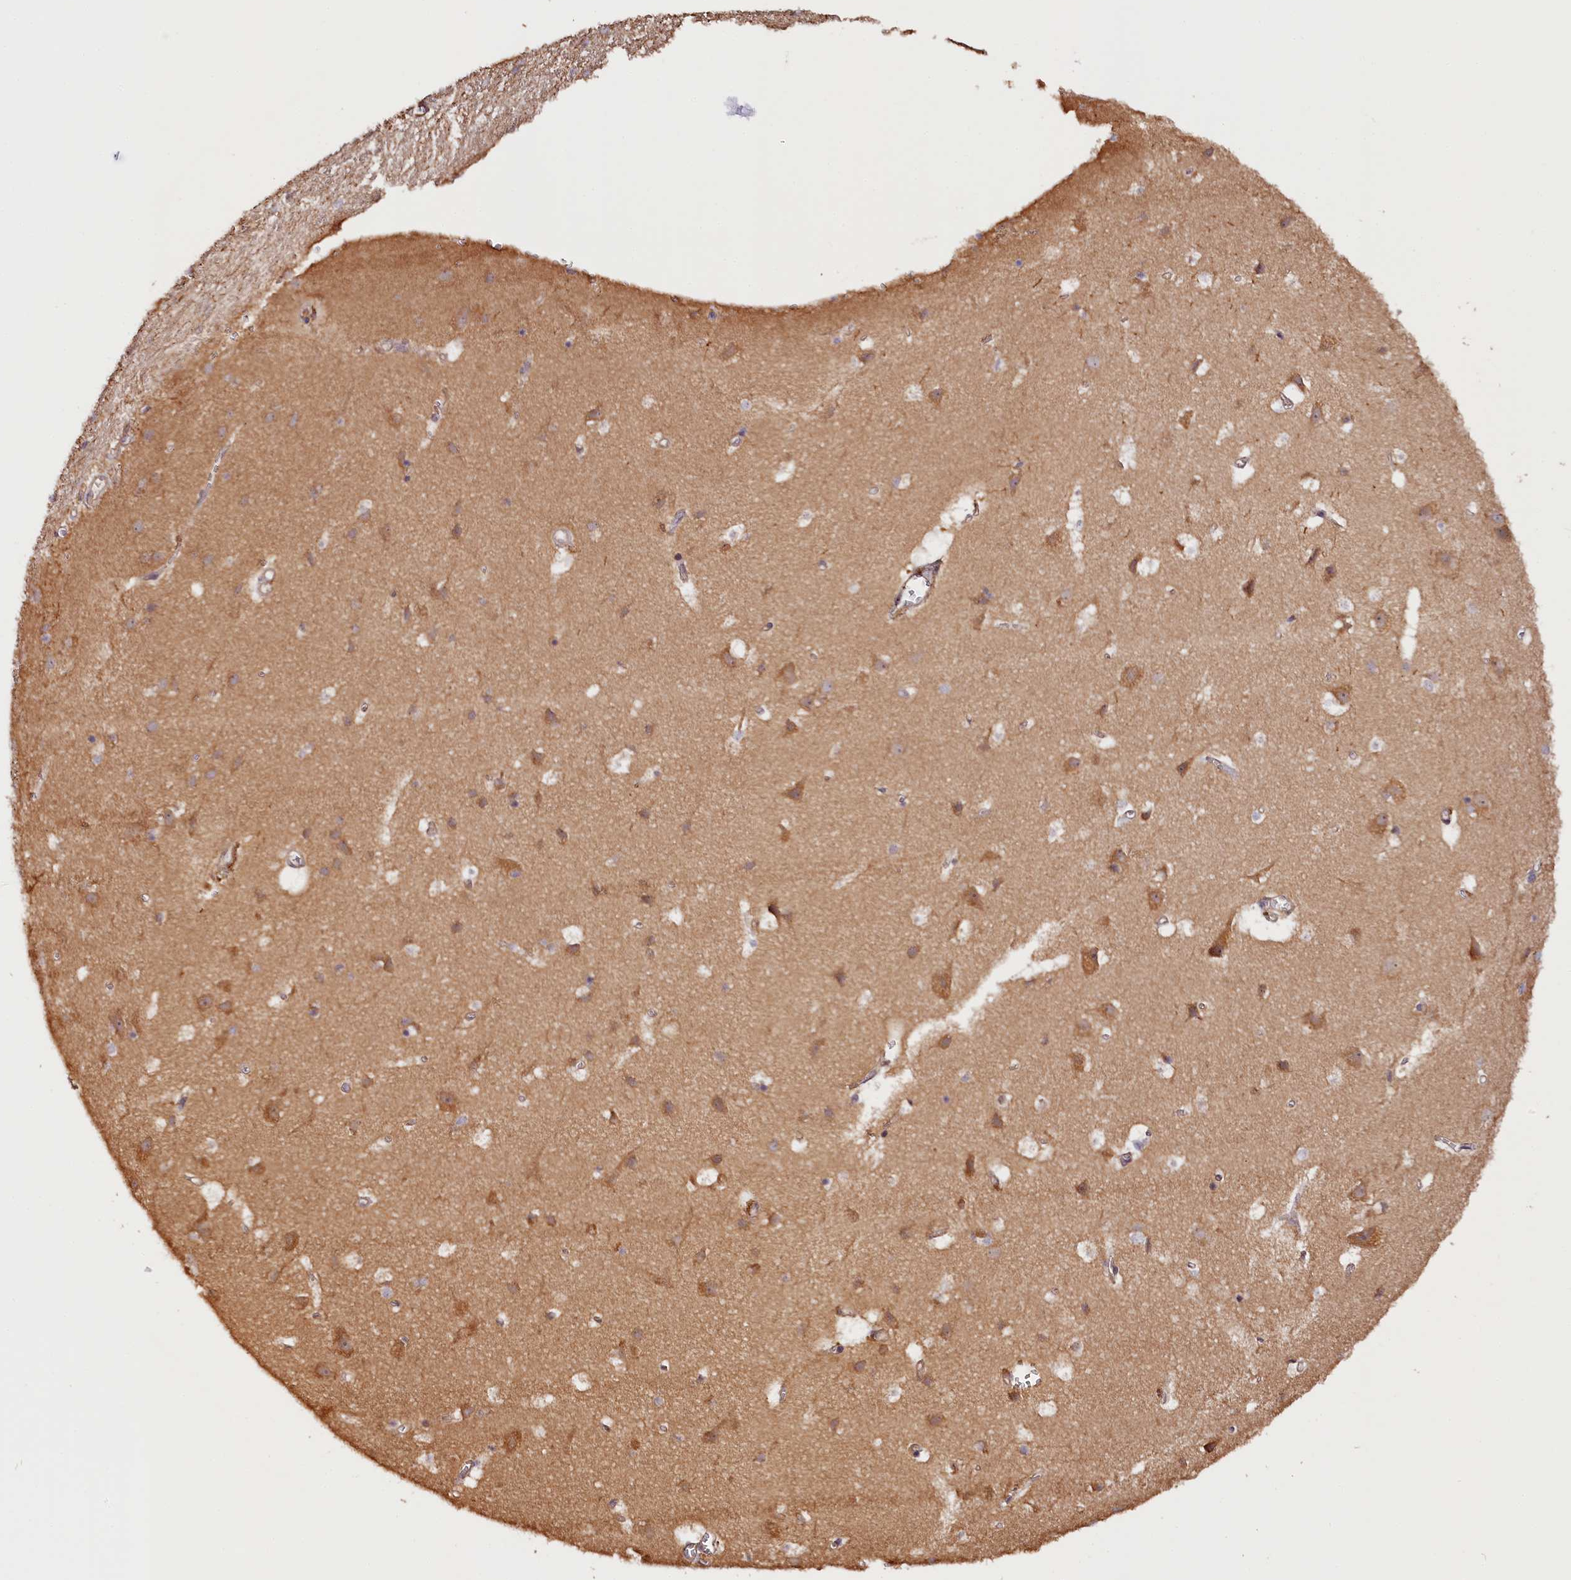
{"staining": {"intensity": "negative", "quantity": "none", "location": "none"}, "tissue": "cerebral cortex", "cell_type": "Endothelial cells", "image_type": "normal", "snomed": [{"axis": "morphology", "description": "Normal tissue, NOS"}, {"axis": "topography", "description": "Cerebral cortex"}], "caption": "Immunohistochemistry (IHC) histopathology image of benign cerebral cortex: human cerebral cortex stained with DAB demonstrates no significant protein positivity in endothelial cells.", "gene": "KATNB1", "patient": {"sex": "male", "age": 54}}